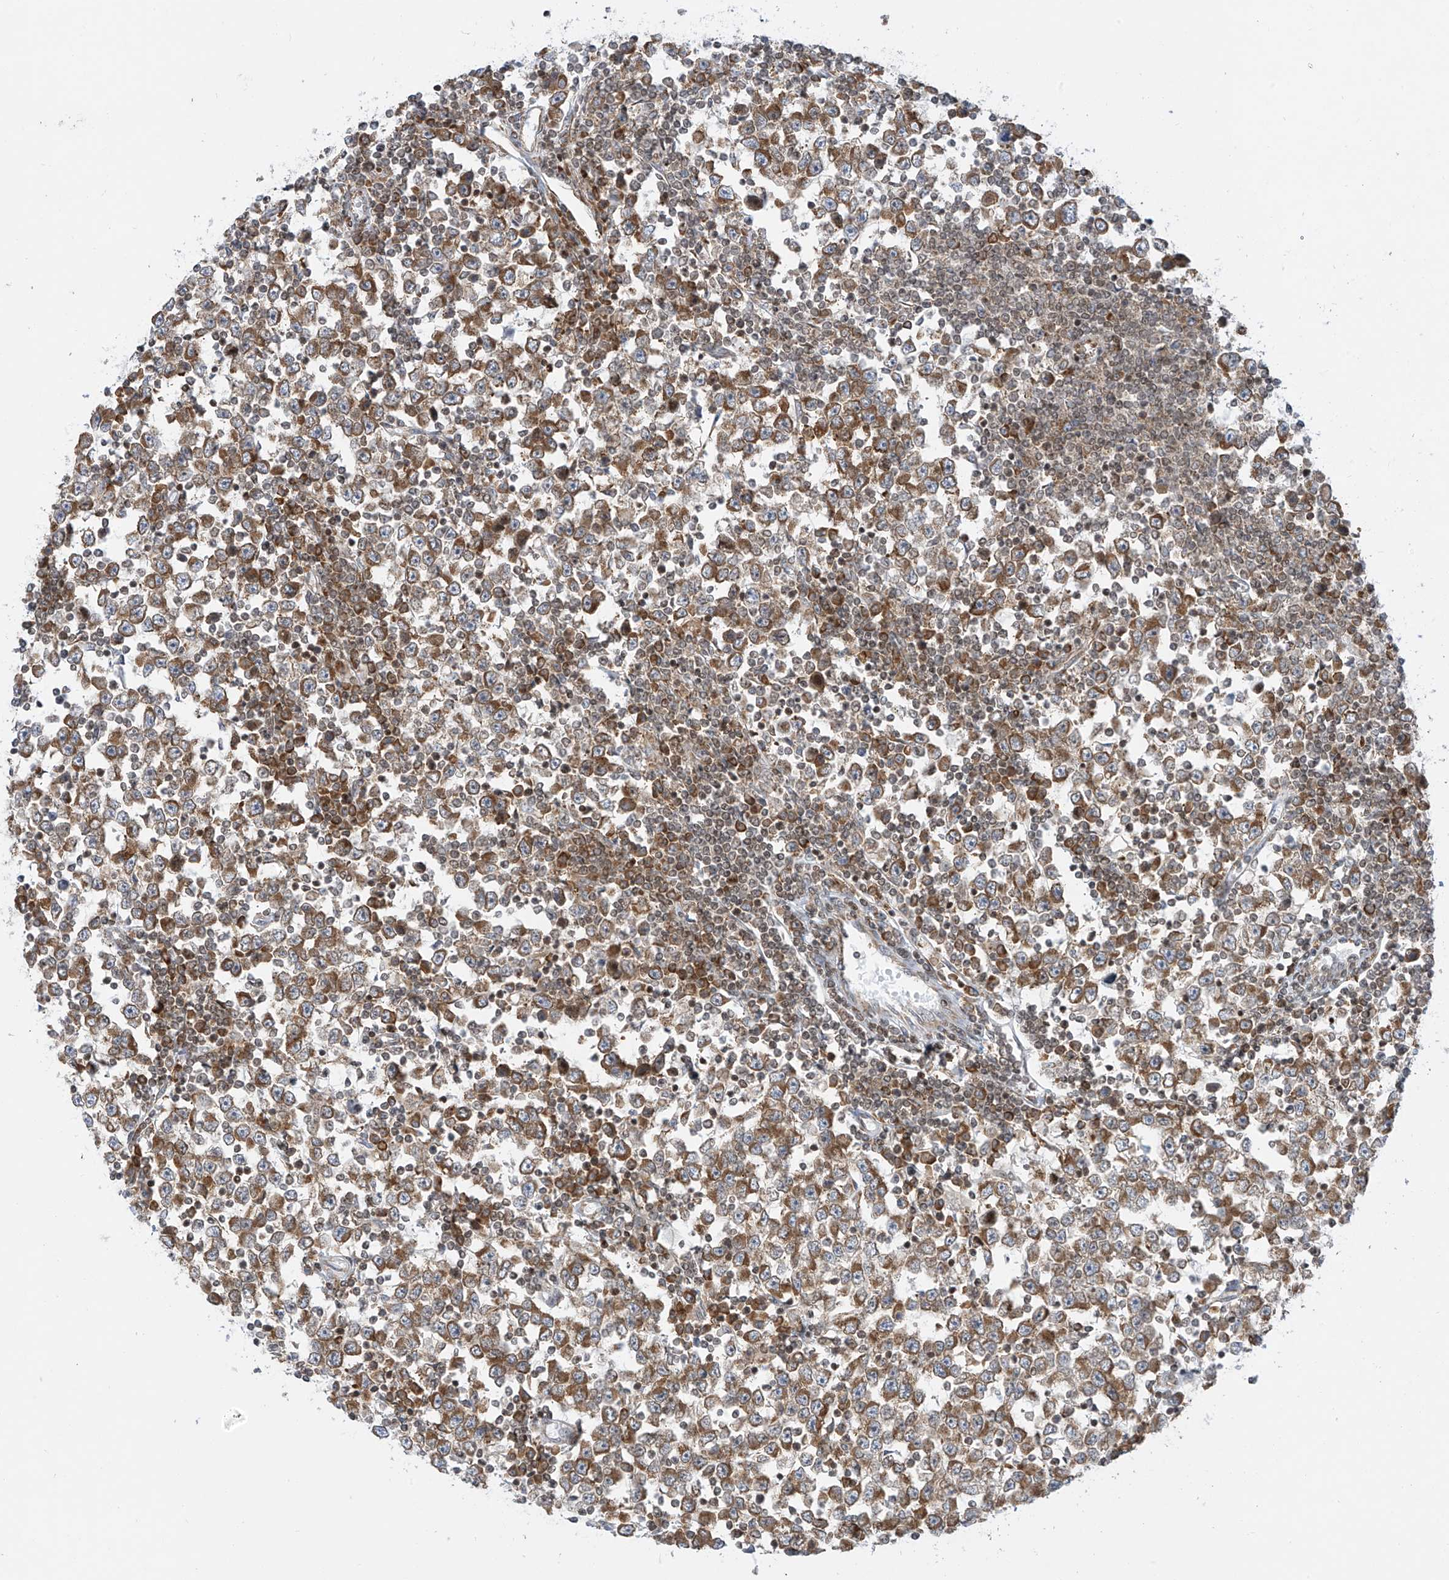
{"staining": {"intensity": "moderate", "quantity": ">75%", "location": "cytoplasmic/membranous"}, "tissue": "testis cancer", "cell_type": "Tumor cells", "image_type": "cancer", "snomed": [{"axis": "morphology", "description": "Seminoma, NOS"}, {"axis": "topography", "description": "Testis"}], "caption": "A photomicrograph showing moderate cytoplasmic/membranous positivity in approximately >75% of tumor cells in testis seminoma, as visualized by brown immunohistochemical staining.", "gene": "EDF1", "patient": {"sex": "male", "age": 65}}